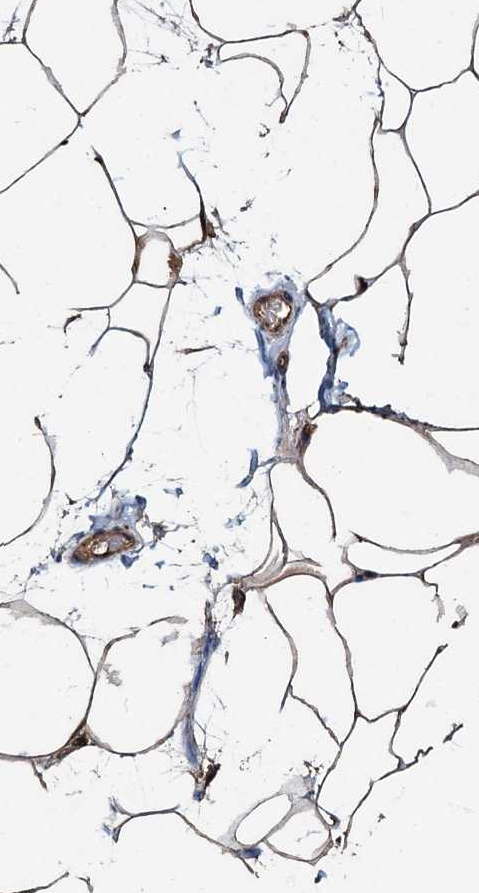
{"staining": {"intensity": "moderate", "quantity": ">75%", "location": "cytoplasmic/membranous,nuclear"}, "tissue": "adipose tissue", "cell_type": "Adipocytes", "image_type": "normal", "snomed": [{"axis": "morphology", "description": "Normal tissue, NOS"}, {"axis": "topography", "description": "Breast"}], "caption": "Immunohistochemistry (IHC) (DAB (3,3'-diaminobenzidine)) staining of unremarkable human adipose tissue demonstrates moderate cytoplasmic/membranous,nuclear protein positivity in approximately >75% of adipocytes.", "gene": "HYI", "patient": {"sex": "female", "age": 26}}